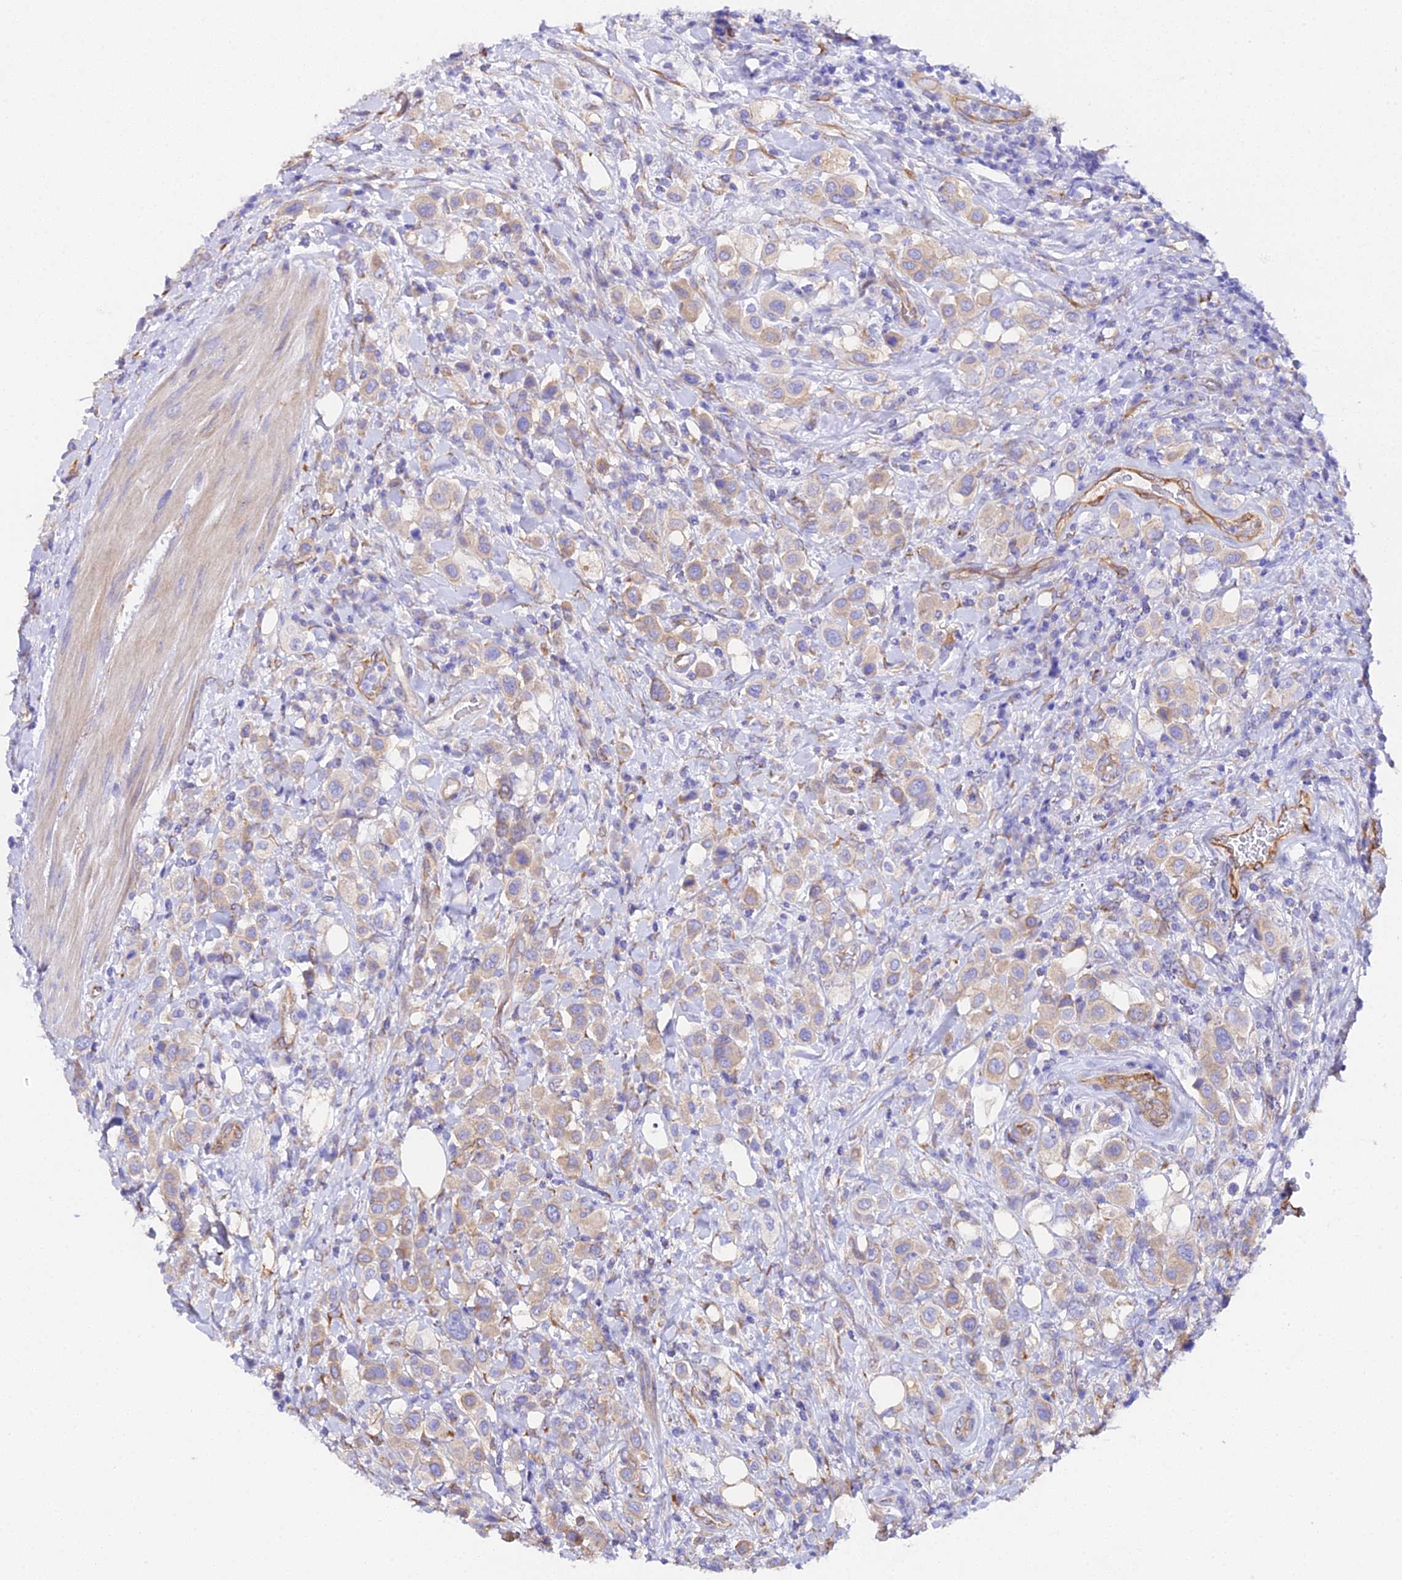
{"staining": {"intensity": "weak", "quantity": ">75%", "location": "cytoplasmic/membranous"}, "tissue": "urothelial cancer", "cell_type": "Tumor cells", "image_type": "cancer", "snomed": [{"axis": "morphology", "description": "Urothelial carcinoma, High grade"}, {"axis": "topography", "description": "Urinary bladder"}], "caption": "DAB (3,3'-diaminobenzidine) immunohistochemical staining of high-grade urothelial carcinoma displays weak cytoplasmic/membranous protein staining in about >75% of tumor cells.", "gene": "CFAP45", "patient": {"sex": "male", "age": 50}}